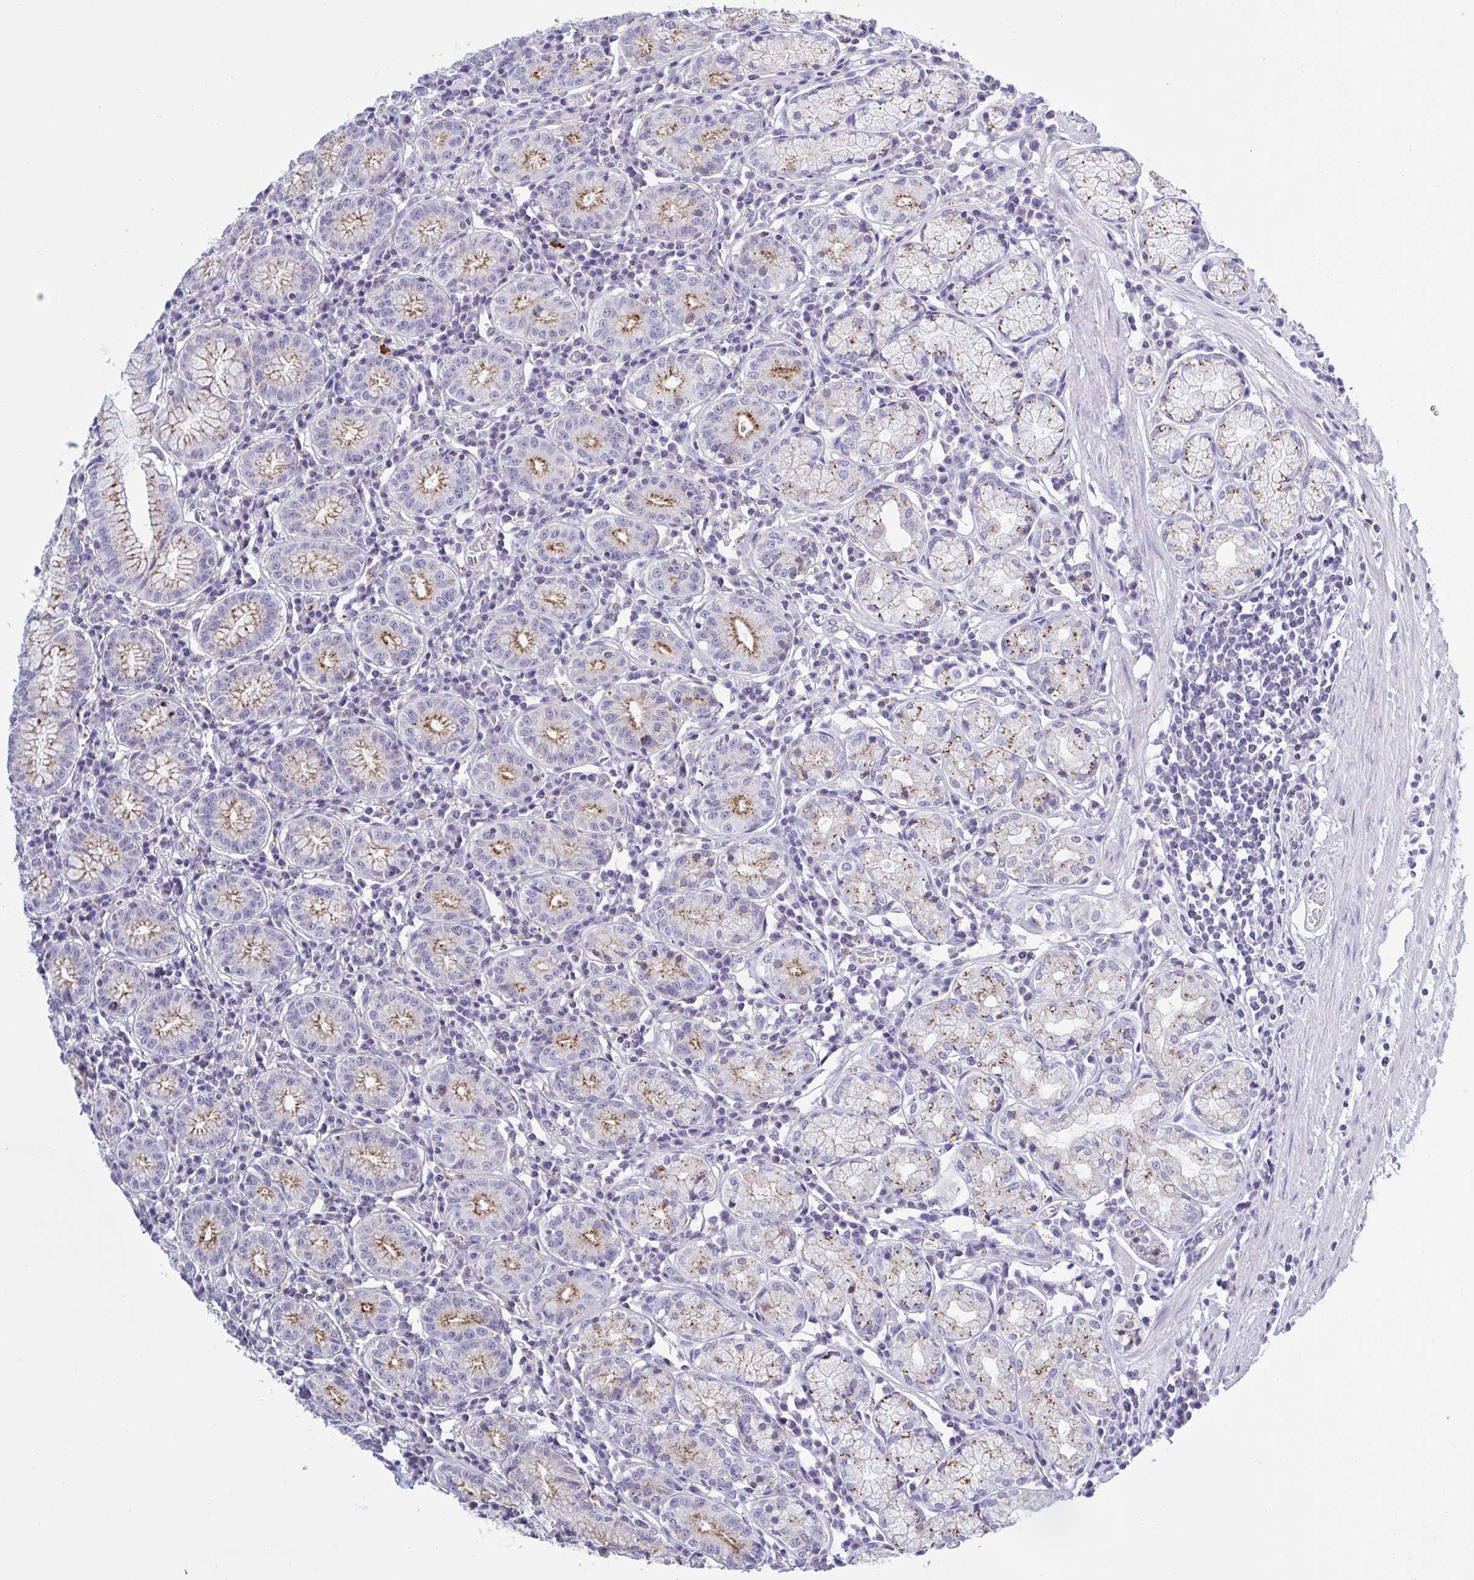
{"staining": {"intensity": "moderate", "quantity": "25%-75%", "location": "cytoplasmic/membranous"}, "tissue": "stomach", "cell_type": "Glandular cells", "image_type": "normal", "snomed": [{"axis": "morphology", "description": "Normal tissue, NOS"}, {"axis": "topography", "description": "Stomach"}], "caption": "A photomicrograph showing moderate cytoplasmic/membranous staining in approximately 25%-75% of glandular cells in normal stomach, as visualized by brown immunohistochemical staining.", "gene": "CHMP5", "patient": {"sex": "male", "age": 55}}